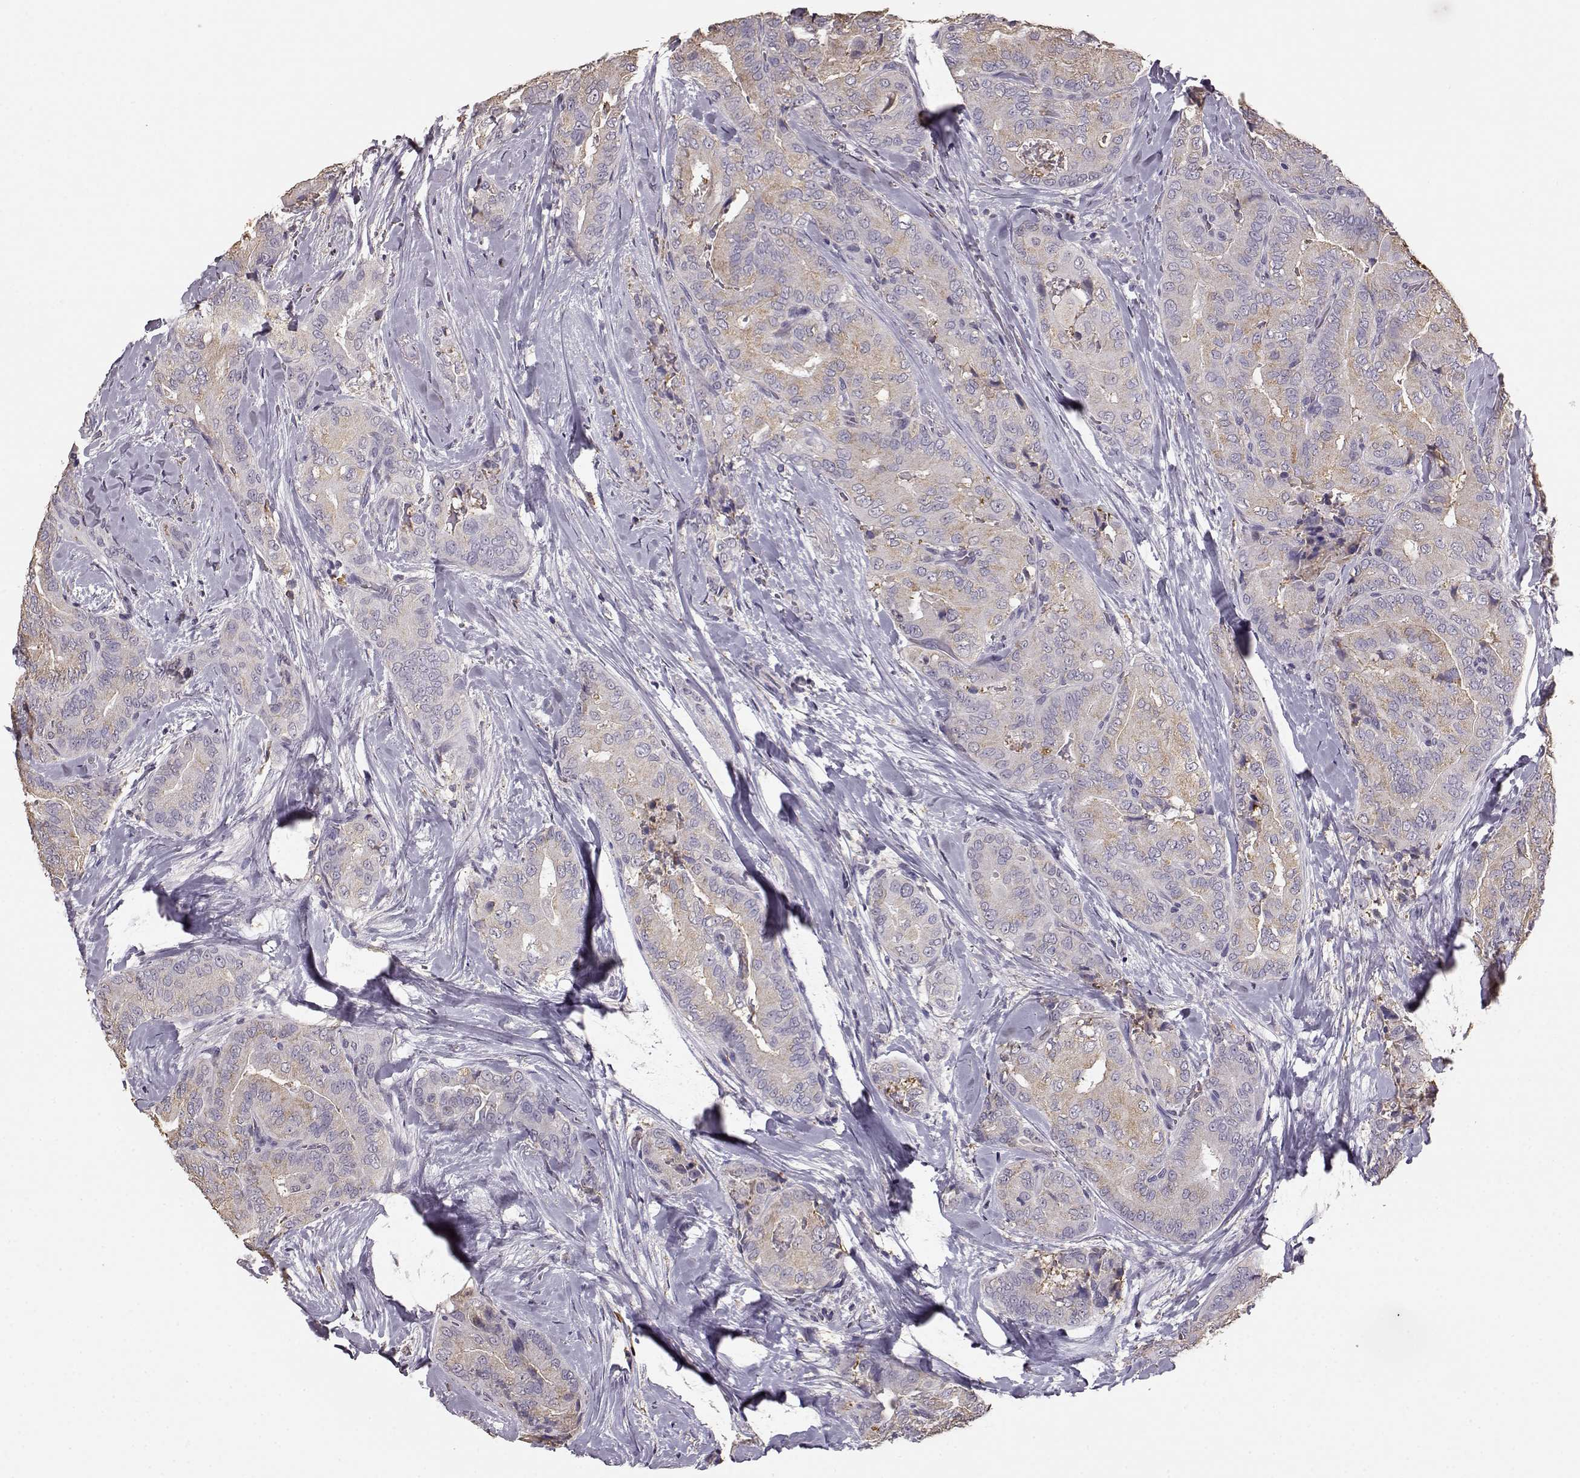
{"staining": {"intensity": "weak", "quantity": "25%-75%", "location": "cytoplasmic/membranous"}, "tissue": "thyroid cancer", "cell_type": "Tumor cells", "image_type": "cancer", "snomed": [{"axis": "morphology", "description": "Papillary adenocarcinoma, NOS"}, {"axis": "topography", "description": "Thyroid gland"}], "caption": "The photomicrograph demonstrates staining of thyroid papillary adenocarcinoma, revealing weak cytoplasmic/membranous protein expression (brown color) within tumor cells.", "gene": "GABRG3", "patient": {"sex": "male", "age": 61}}